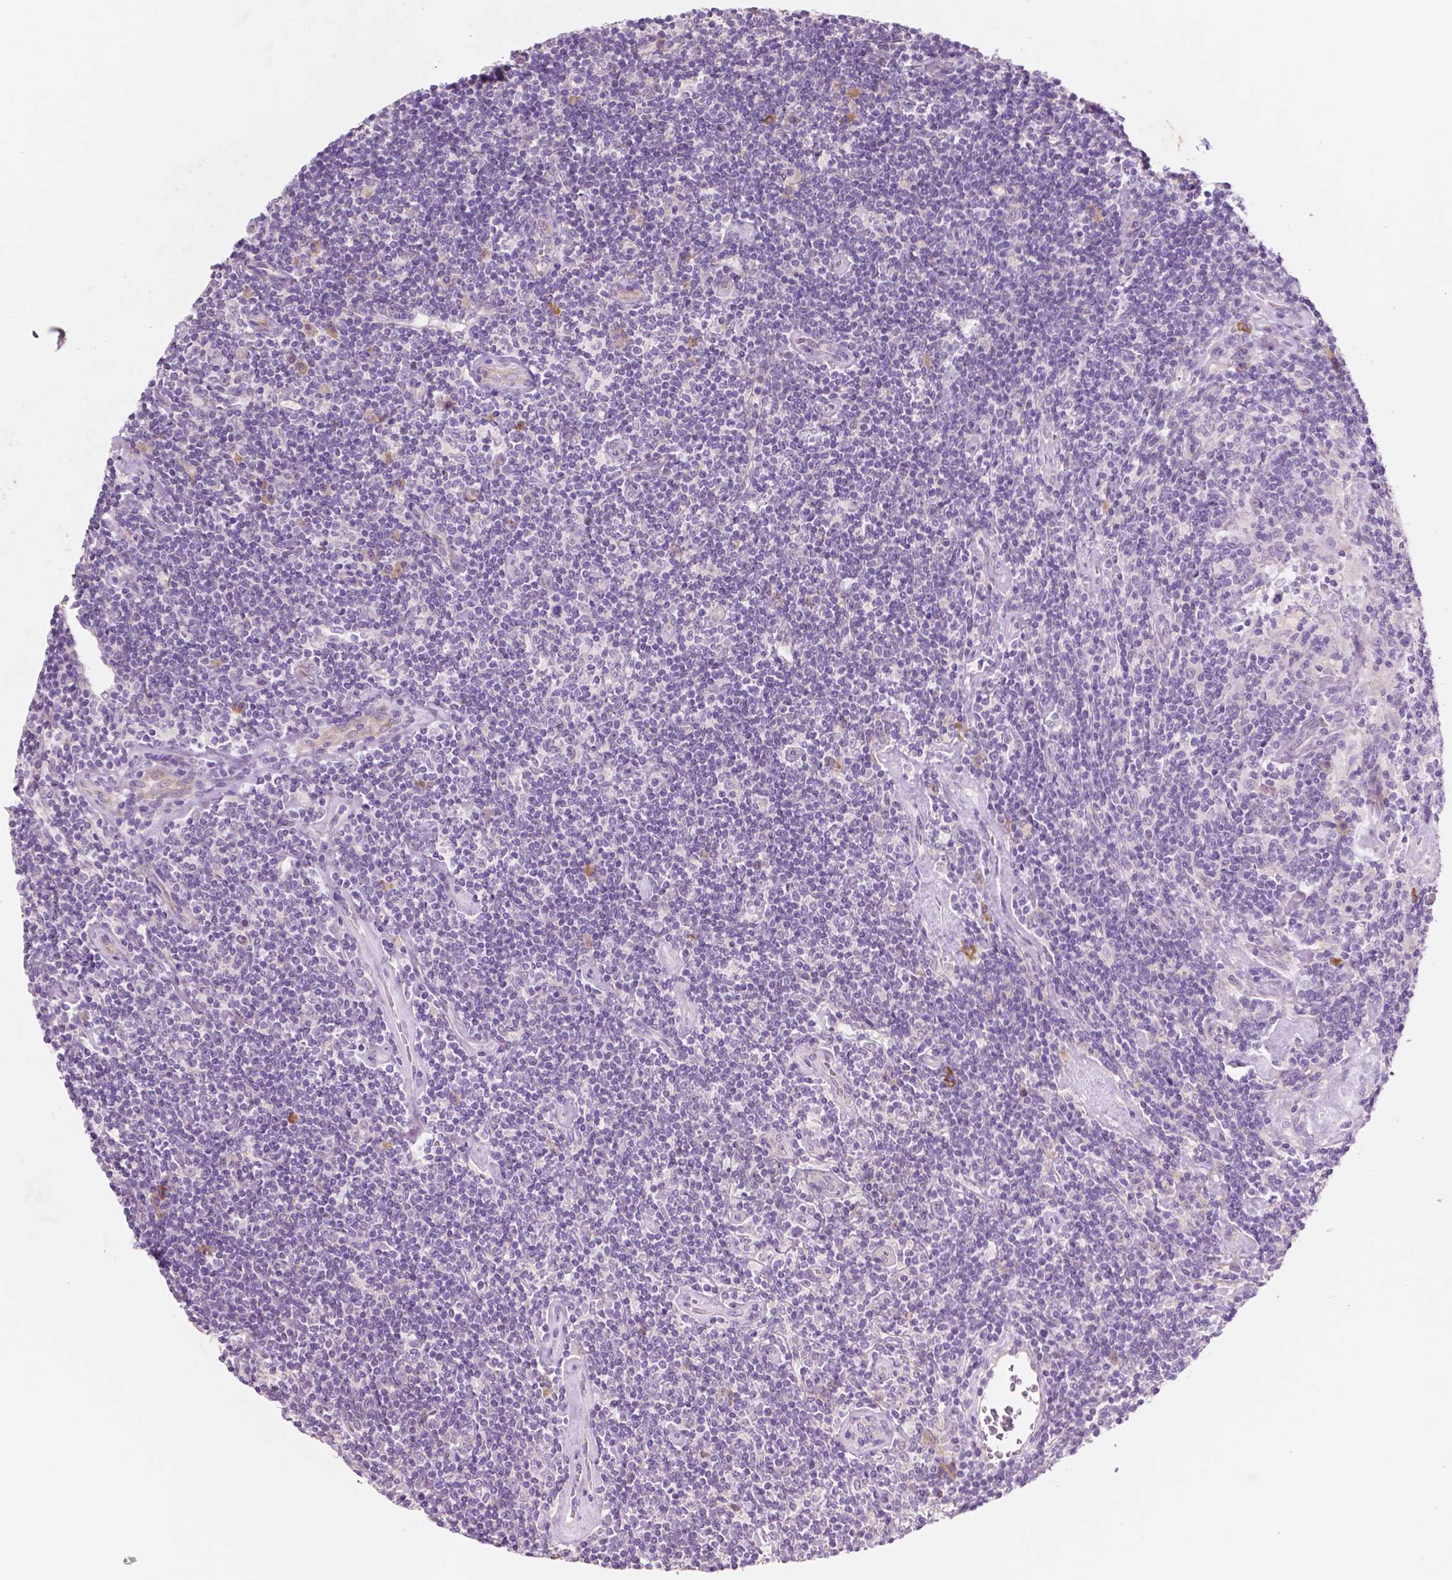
{"staining": {"intensity": "negative", "quantity": "none", "location": "none"}, "tissue": "lymphoma", "cell_type": "Tumor cells", "image_type": "cancer", "snomed": [{"axis": "morphology", "description": "Hodgkin's disease, NOS"}, {"axis": "topography", "description": "Lymph node"}], "caption": "Hodgkin's disease was stained to show a protein in brown. There is no significant expression in tumor cells.", "gene": "LRP1B", "patient": {"sex": "male", "age": 40}}